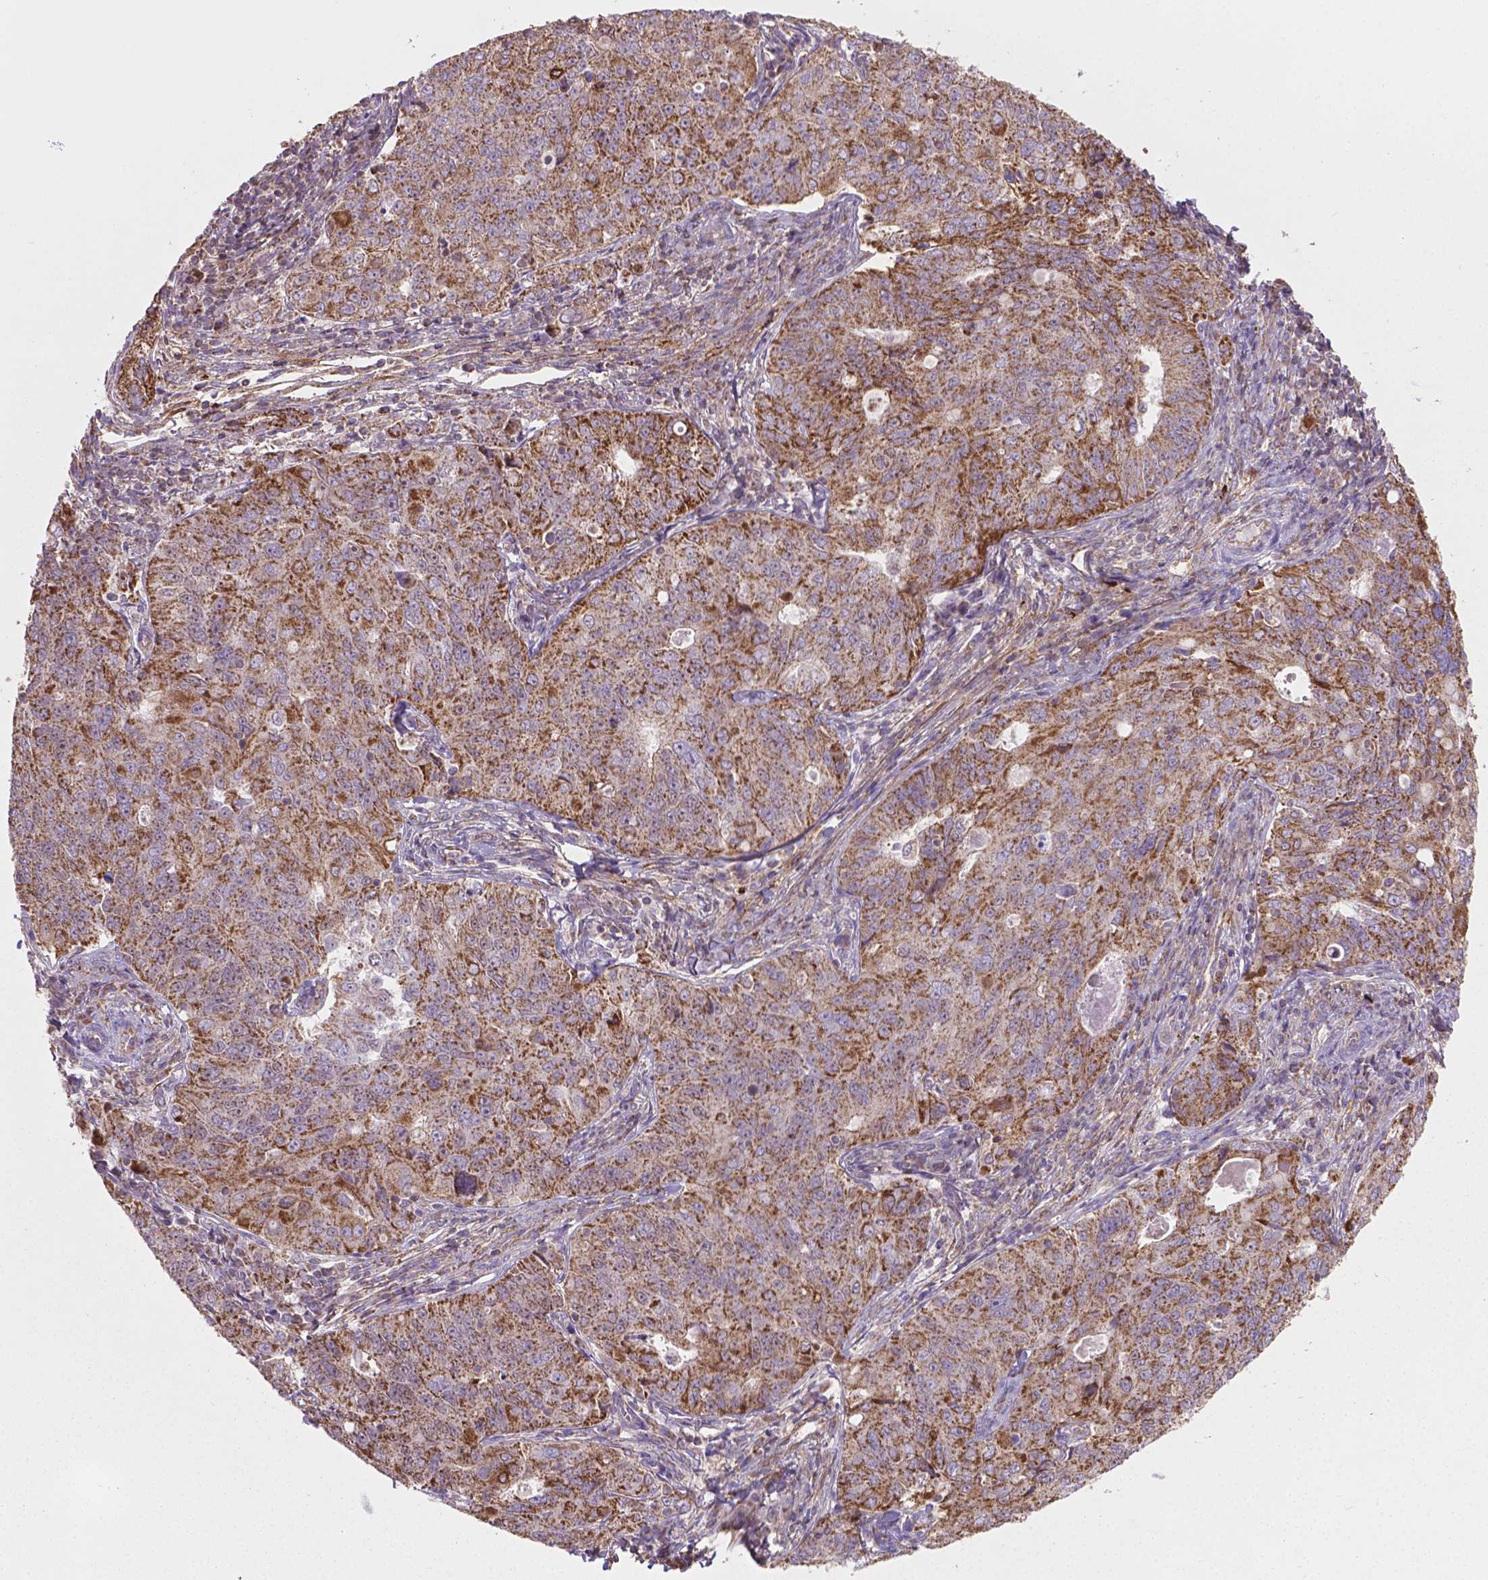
{"staining": {"intensity": "moderate", "quantity": ">75%", "location": "cytoplasmic/membranous"}, "tissue": "endometrial cancer", "cell_type": "Tumor cells", "image_type": "cancer", "snomed": [{"axis": "morphology", "description": "Adenocarcinoma, NOS"}, {"axis": "topography", "description": "Endometrium"}], "caption": "The histopathology image displays a brown stain indicating the presence of a protein in the cytoplasmic/membranous of tumor cells in endometrial cancer (adenocarcinoma).", "gene": "TCAF1", "patient": {"sex": "female", "age": 43}}